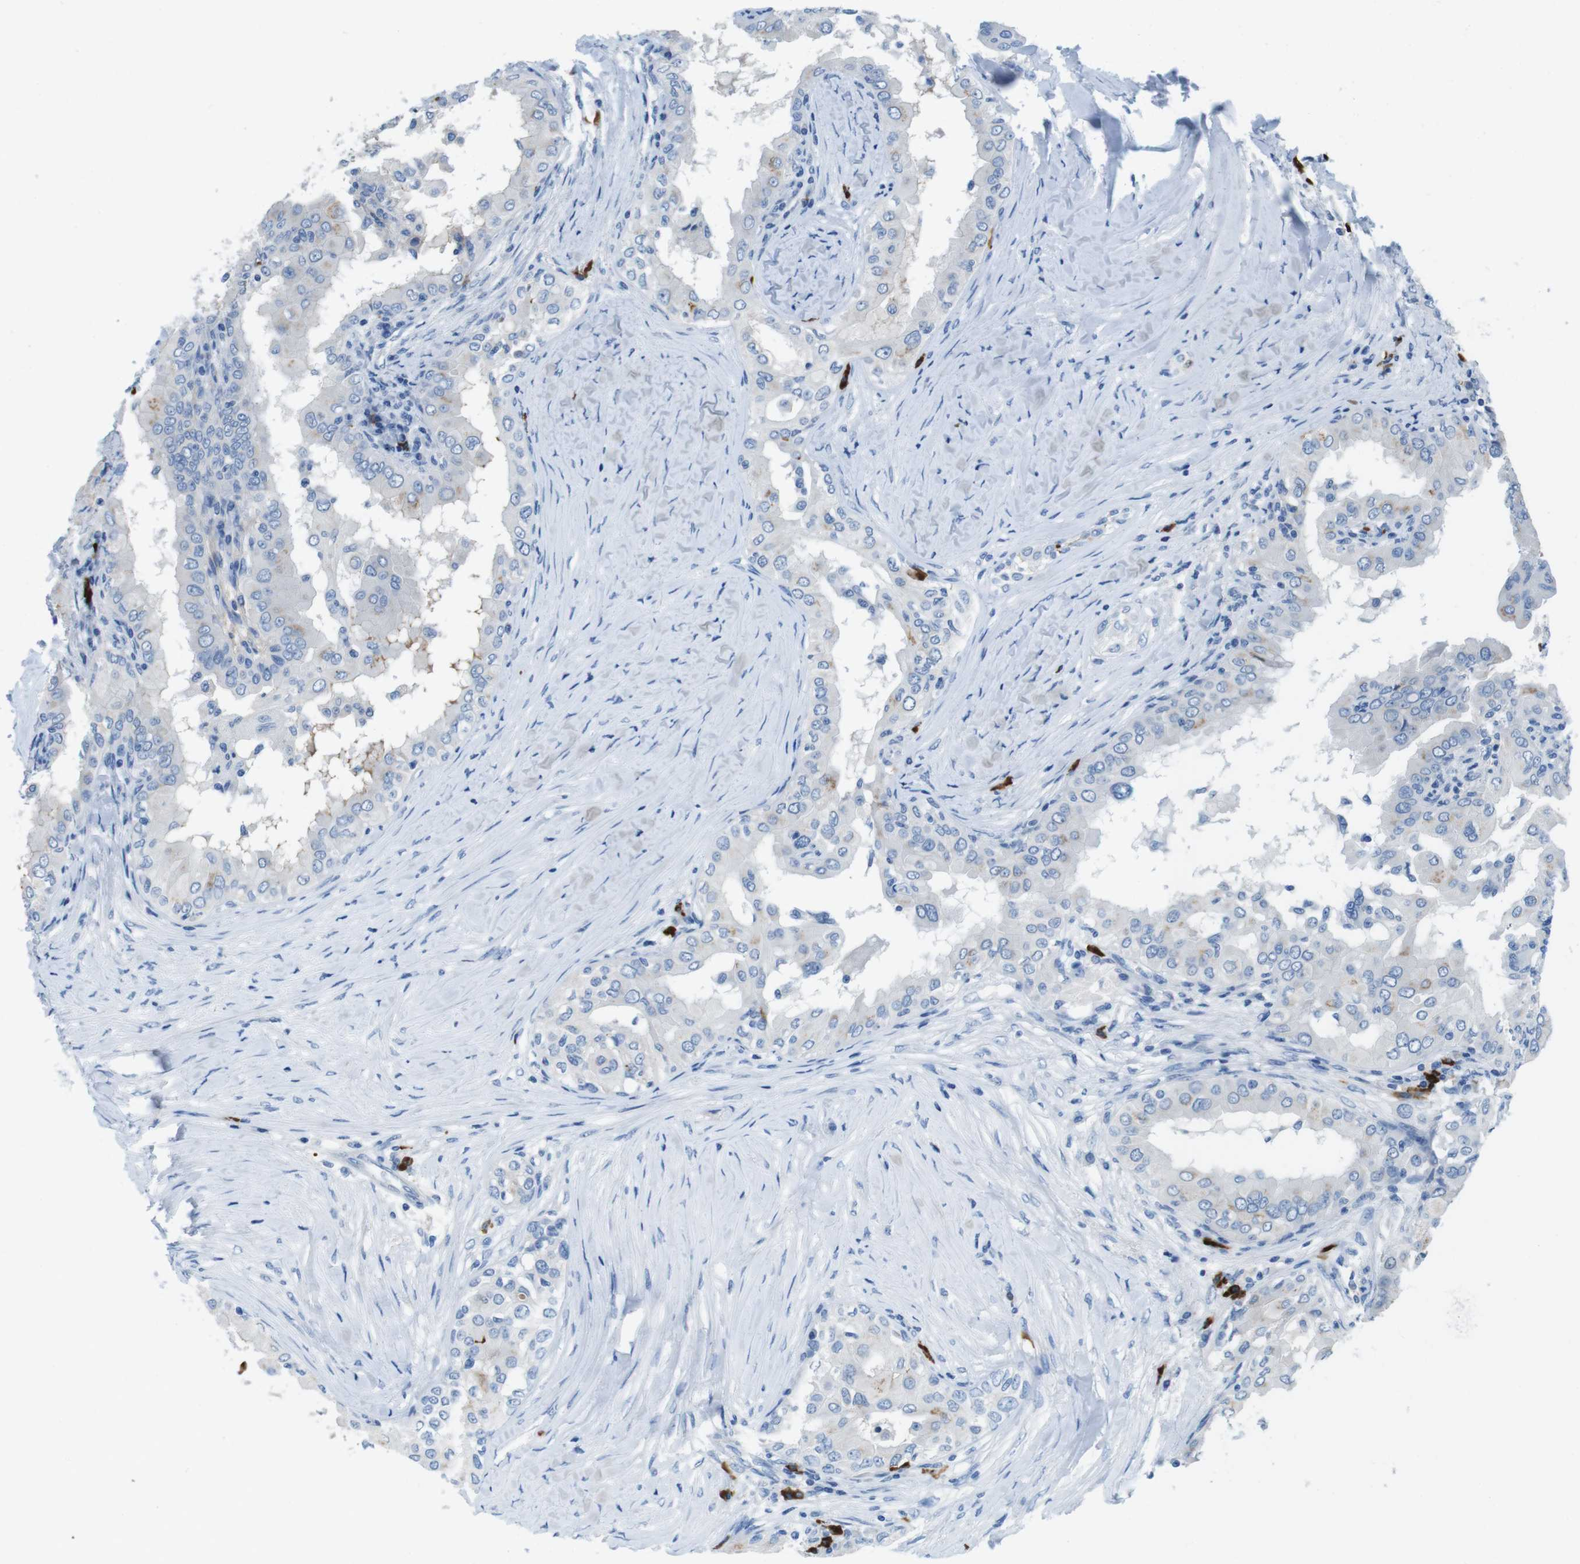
{"staining": {"intensity": "negative", "quantity": "none", "location": "none"}, "tissue": "thyroid cancer", "cell_type": "Tumor cells", "image_type": "cancer", "snomed": [{"axis": "morphology", "description": "Papillary adenocarcinoma, NOS"}, {"axis": "topography", "description": "Thyroid gland"}], "caption": "A histopathology image of thyroid cancer (papillary adenocarcinoma) stained for a protein exhibits no brown staining in tumor cells.", "gene": "SLC35A3", "patient": {"sex": "male", "age": 33}}